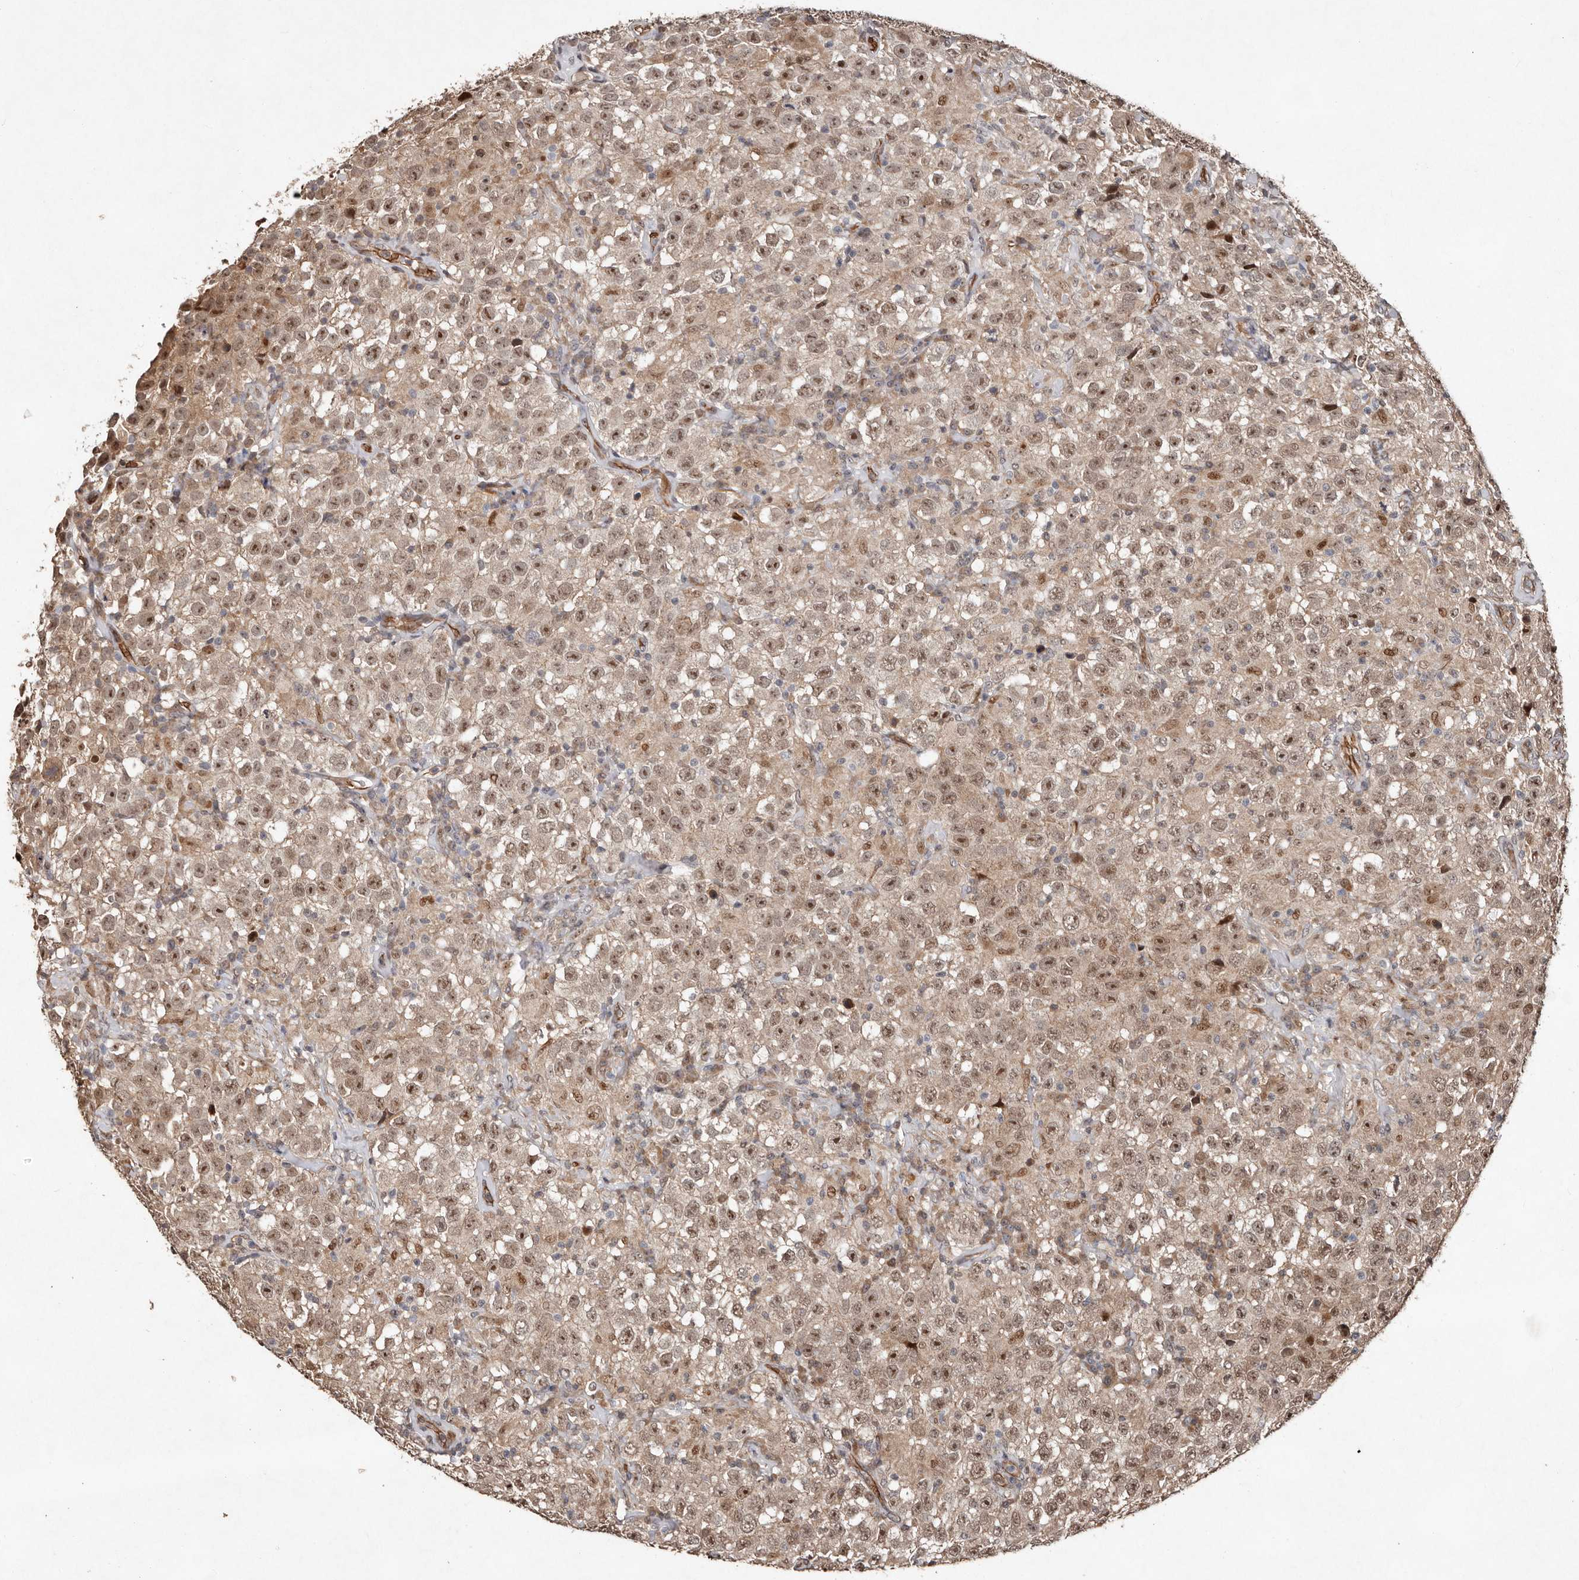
{"staining": {"intensity": "moderate", "quantity": ">75%", "location": "nuclear"}, "tissue": "testis cancer", "cell_type": "Tumor cells", "image_type": "cancer", "snomed": [{"axis": "morphology", "description": "Seminoma, NOS"}, {"axis": "topography", "description": "Testis"}], "caption": "Immunohistochemical staining of human testis seminoma displays medium levels of moderate nuclear protein expression in about >75% of tumor cells. (DAB = brown stain, brightfield microscopy at high magnification).", "gene": "DIP2C", "patient": {"sex": "male", "age": 41}}